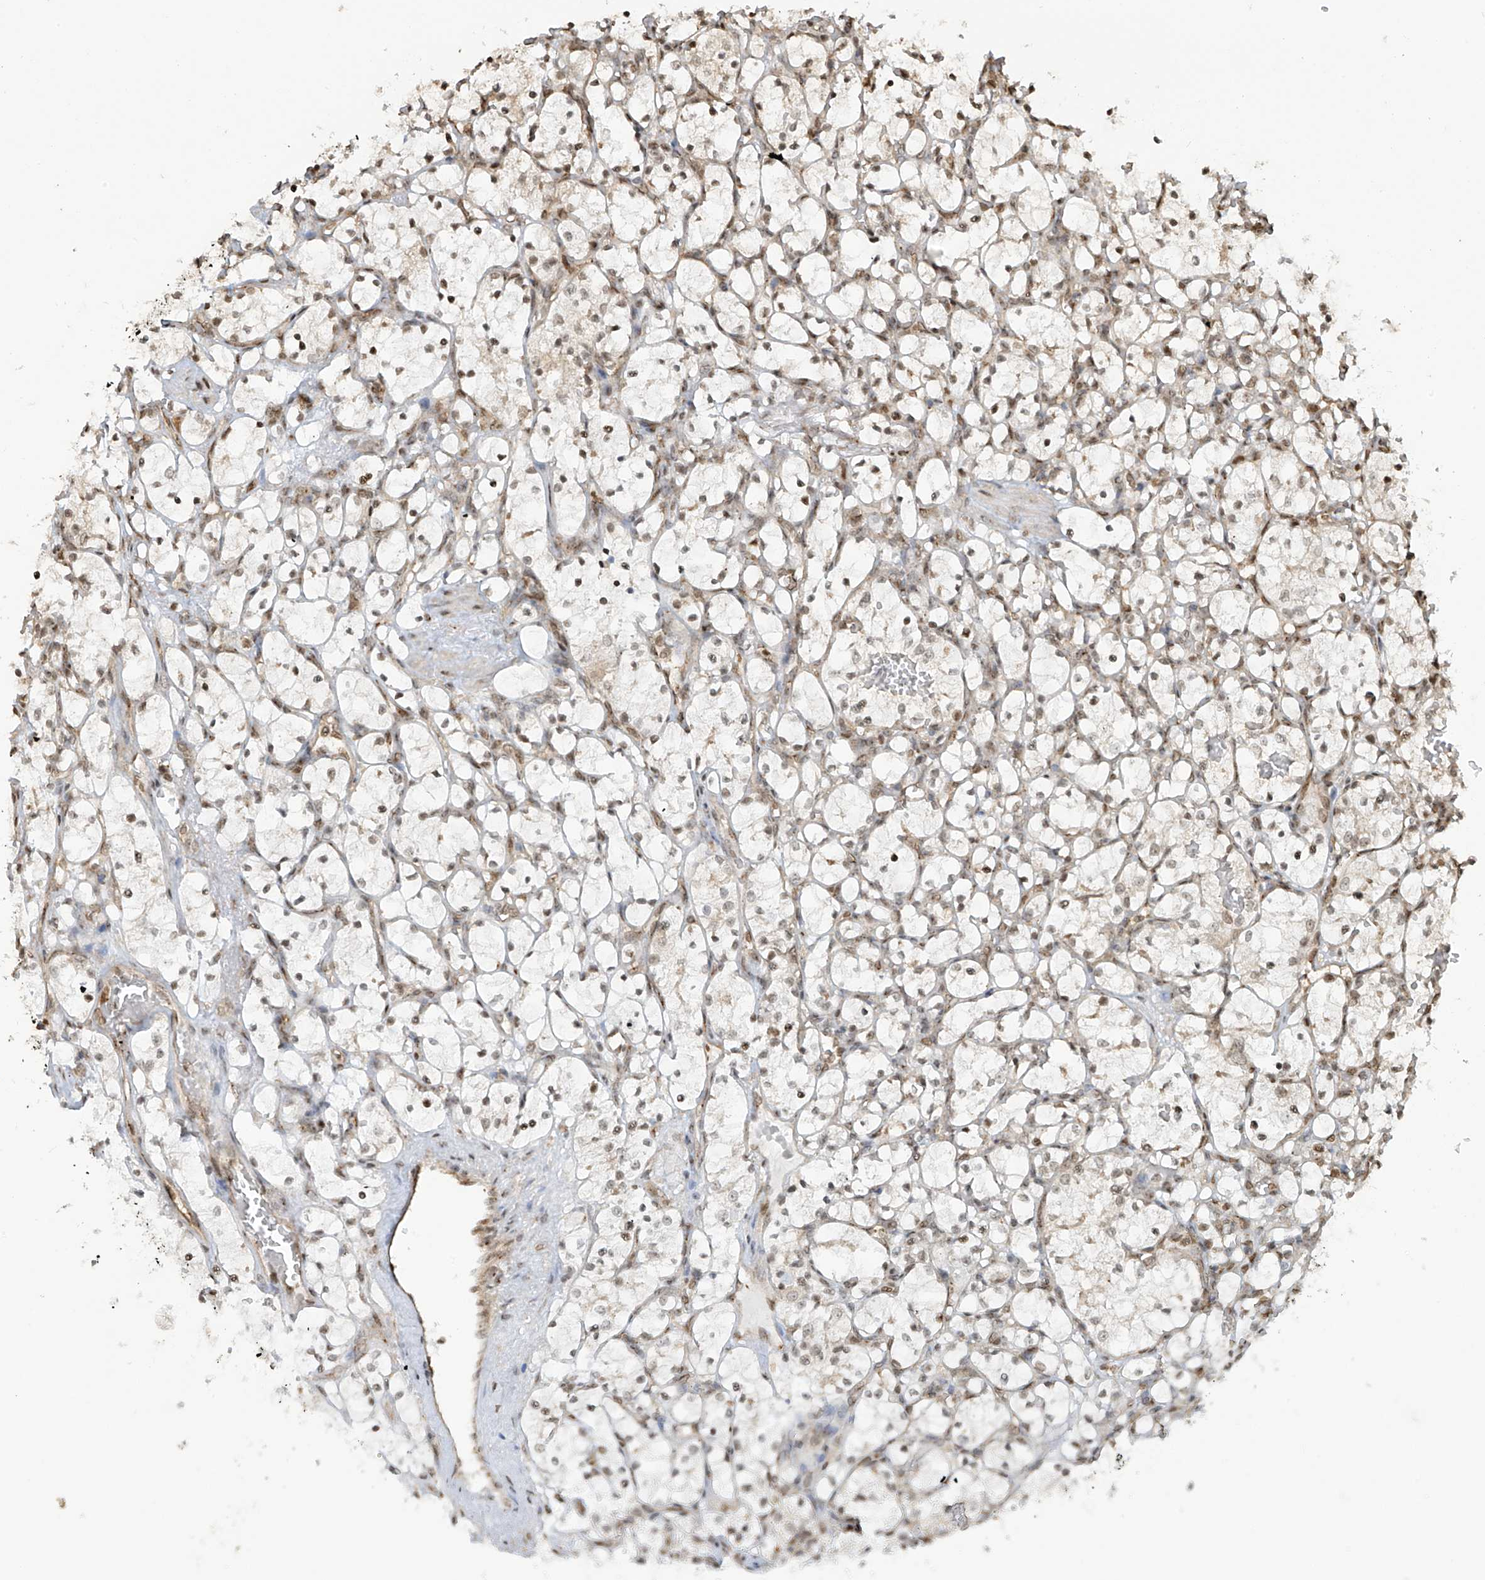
{"staining": {"intensity": "weak", "quantity": "<25%", "location": "nuclear"}, "tissue": "renal cancer", "cell_type": "Tumor cells", "image_type": "cancer", "snomed": [{"axis": "morphology", "description": "Adenocarcinoma, NOS"}, {"axis": "topography", "description": "Kidney"}], "caption": "Immunohistochemical staining of renal adenocarcinoma displays no significant staining in tumor cells.", "gene": "VMP1", "patient": {"sex": "female", "age": 69}}